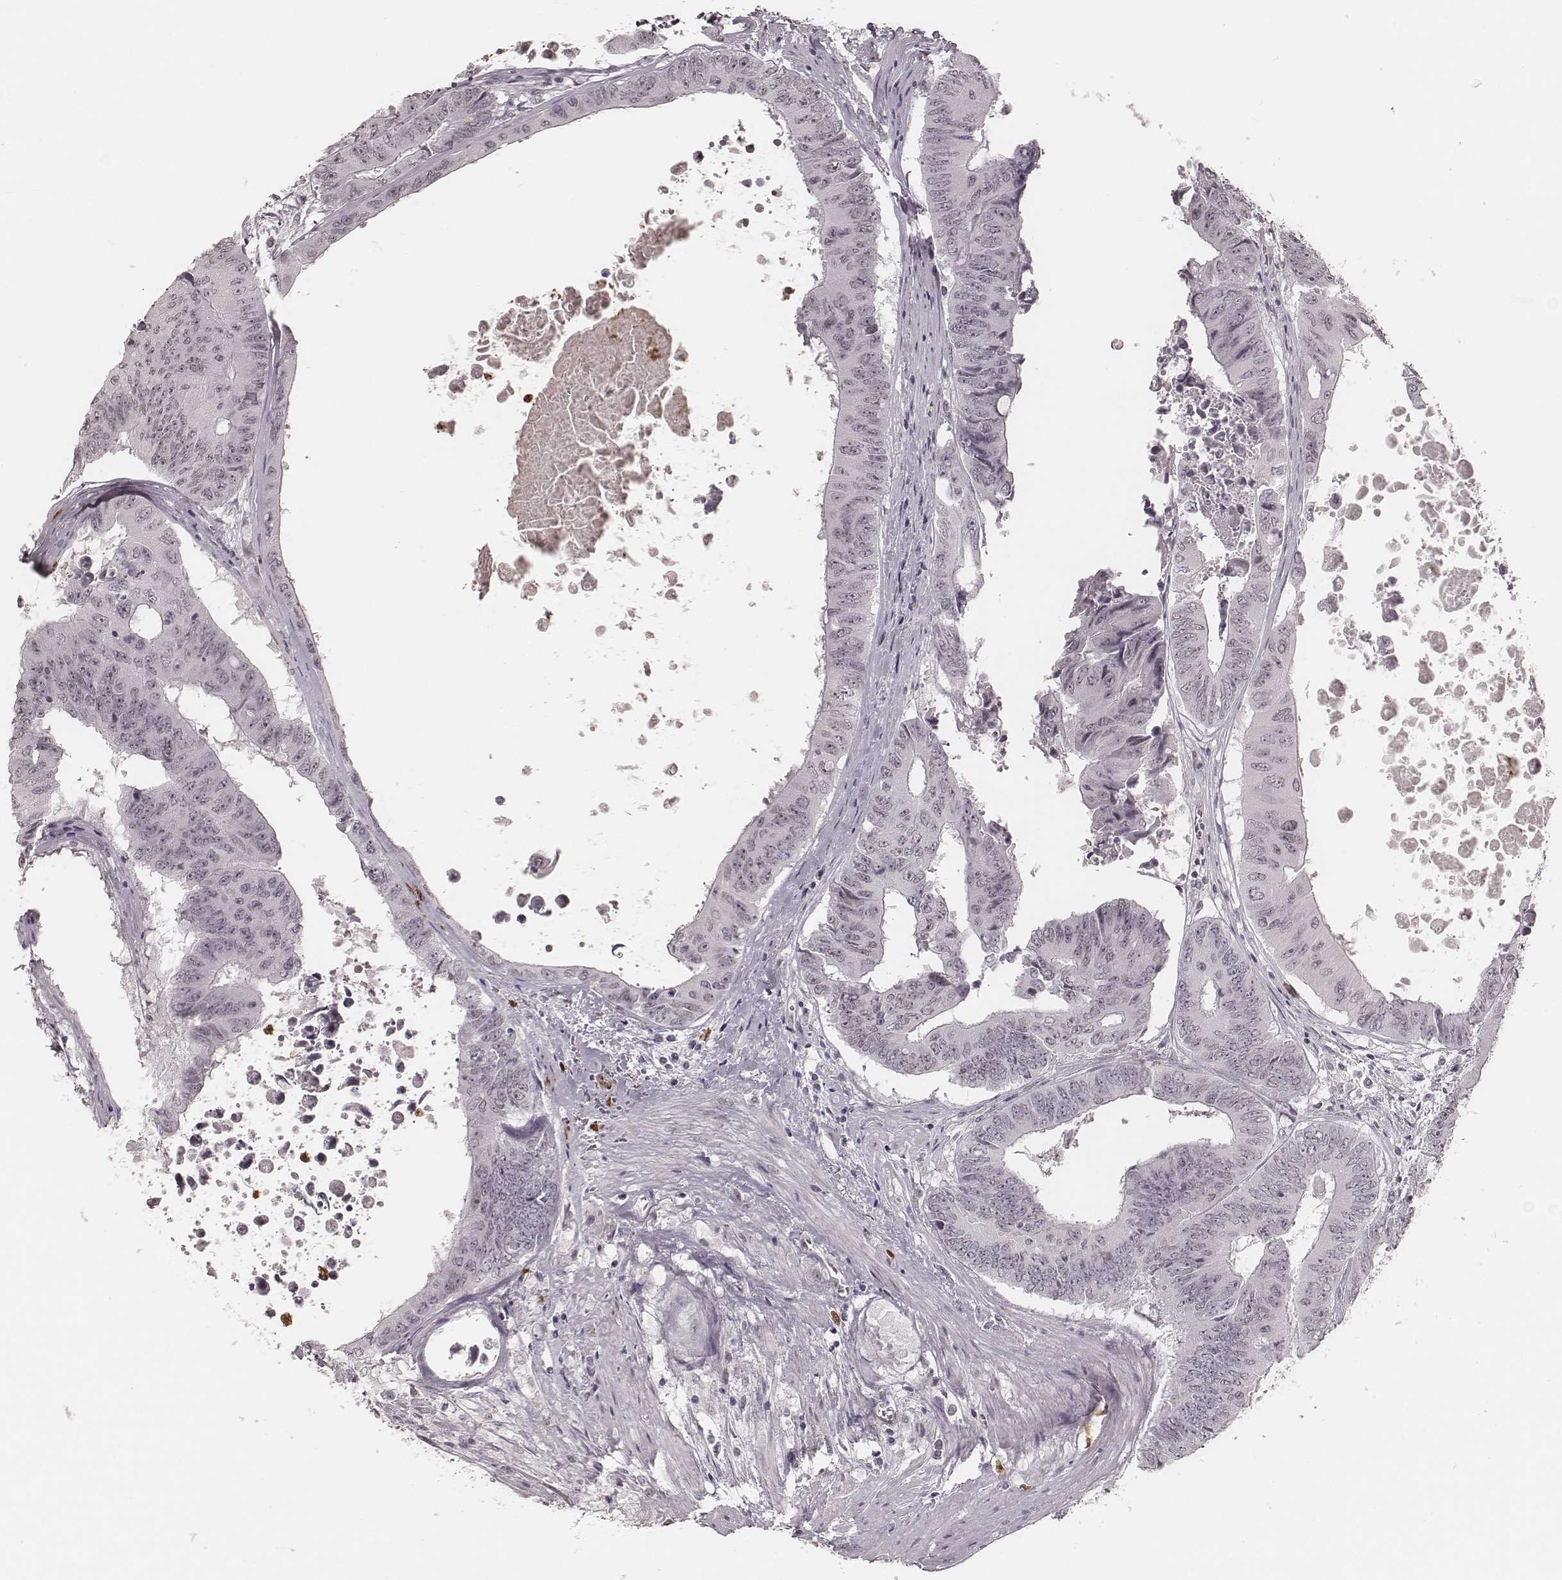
{"staining": {"intensity": "negative", "quantity": "none", "location": "none"}, "tissue": "colorectal cancer", "cell_type": "Tumor cells", "image_type": "cancer", "snomed": [{"axis": "morphology", "description": "Adenocarcinoma, NOS"}, {"axis": "topography", "description": "Rectum"}], "caption": "The immunohistochemistry (IHC) micrograph has no significant staining in tumor cells of adenocarcinoma (colorectal) tissue.", "gene": "KITLG", "patient": {"sex": "male", "age": 59}}